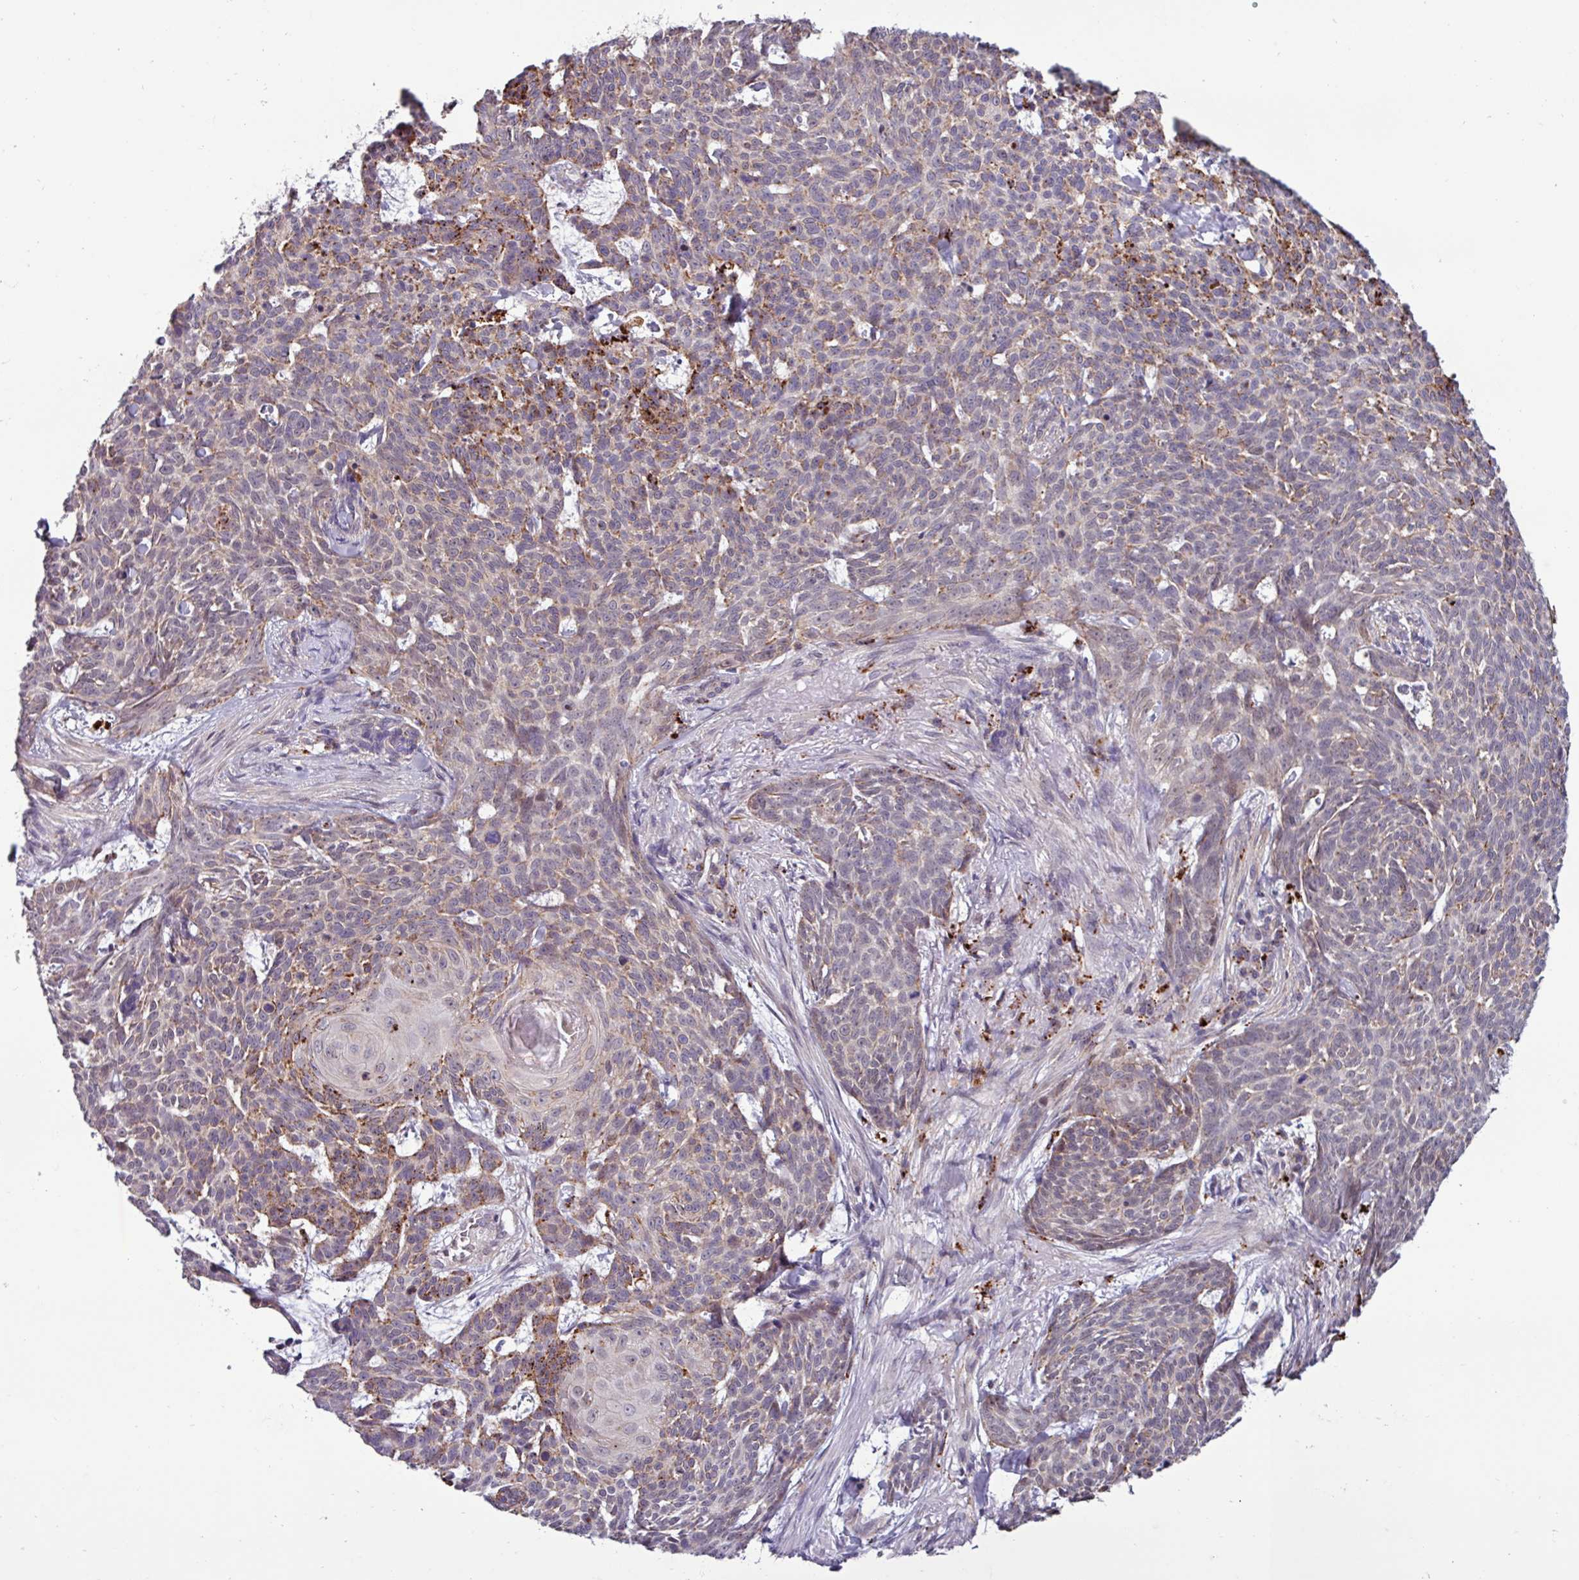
{"staining": {"intensity": "moderate", "quantity": "25%-75%", "location": "cytoplasmic/membranous"}, "tissue": "skin cancer", "cell_type": "Tumor cells", "image_type": "cancer", "snomed": [{"axis": "morphology", "description": "Basal cell carcinoma"}, {"axis": "topography", "description": "Skin"}], "caption": "Brown immunohistochemical staining in human skin cancer reveals moderate cytoplasmic/membranous expression in about 25%-75% of tumor cells.", "gene": "AMIGO2", "patient": {"sex": "female", "age": 93}}